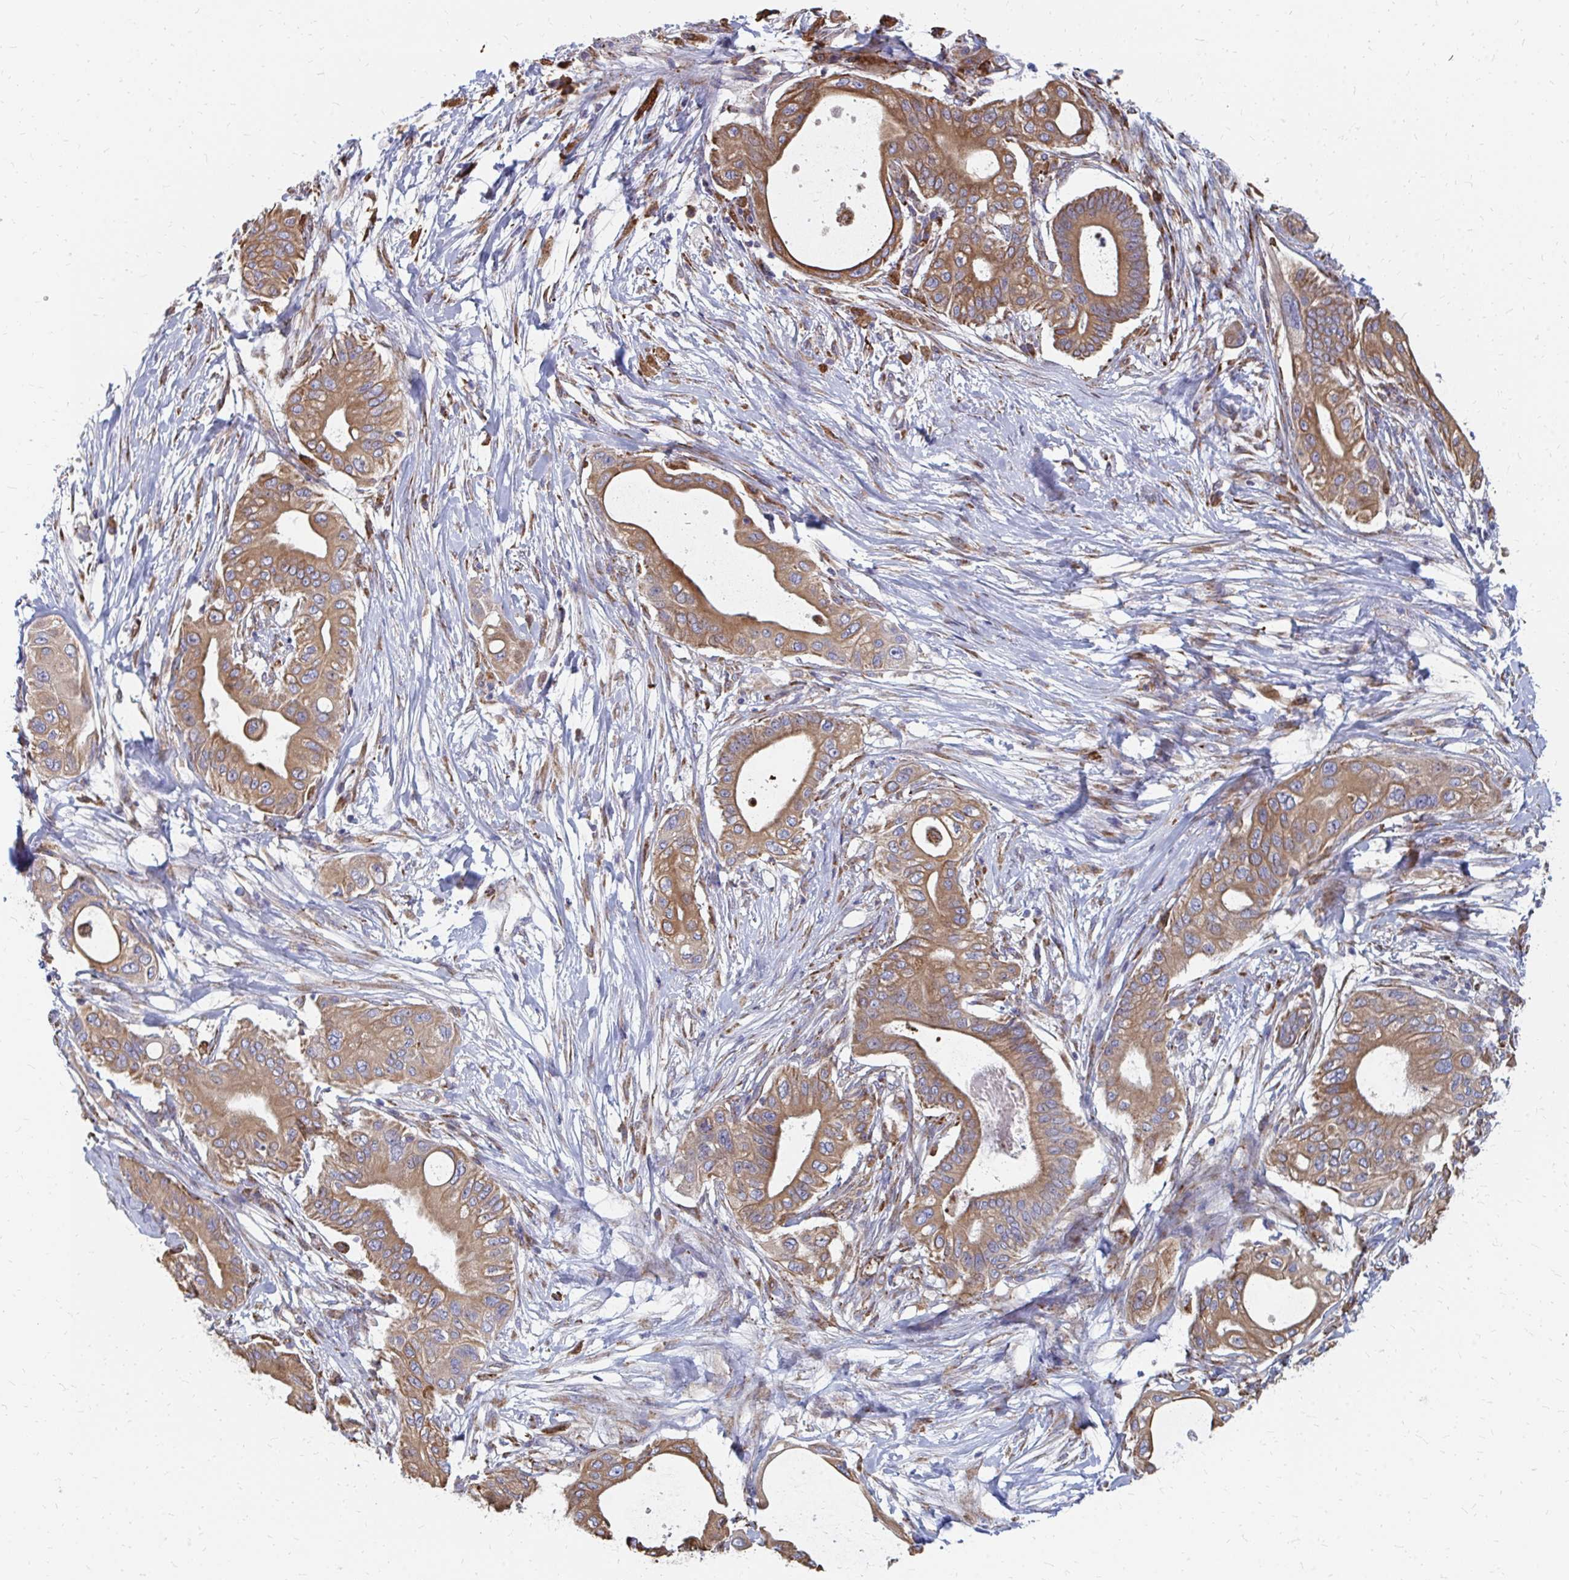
{"staining": {"intensity": "moderate", "quantity": ">75%", "location": "cytoplasmic/membranous"}, "tissue": "pancreatic cancer", "cell_type": "Tumor cells", "image_type": "cancer", "snomed": [{"axis": "morphology", "description": "Adenocarcinoma, NOS"}, {"axis": "topography", "description": "Pancreas"}], "caption": "Immunohistochemistry (DAB (3,3'-diaminobenzidine)) staining of adenocarcinoma (pancreatic) shows moderate cytoplasmic/membranous protein expression in about >75% of tumor cells.", "gene": "PPP1R13L", "patient": {"sex": "male", "age": 68}}